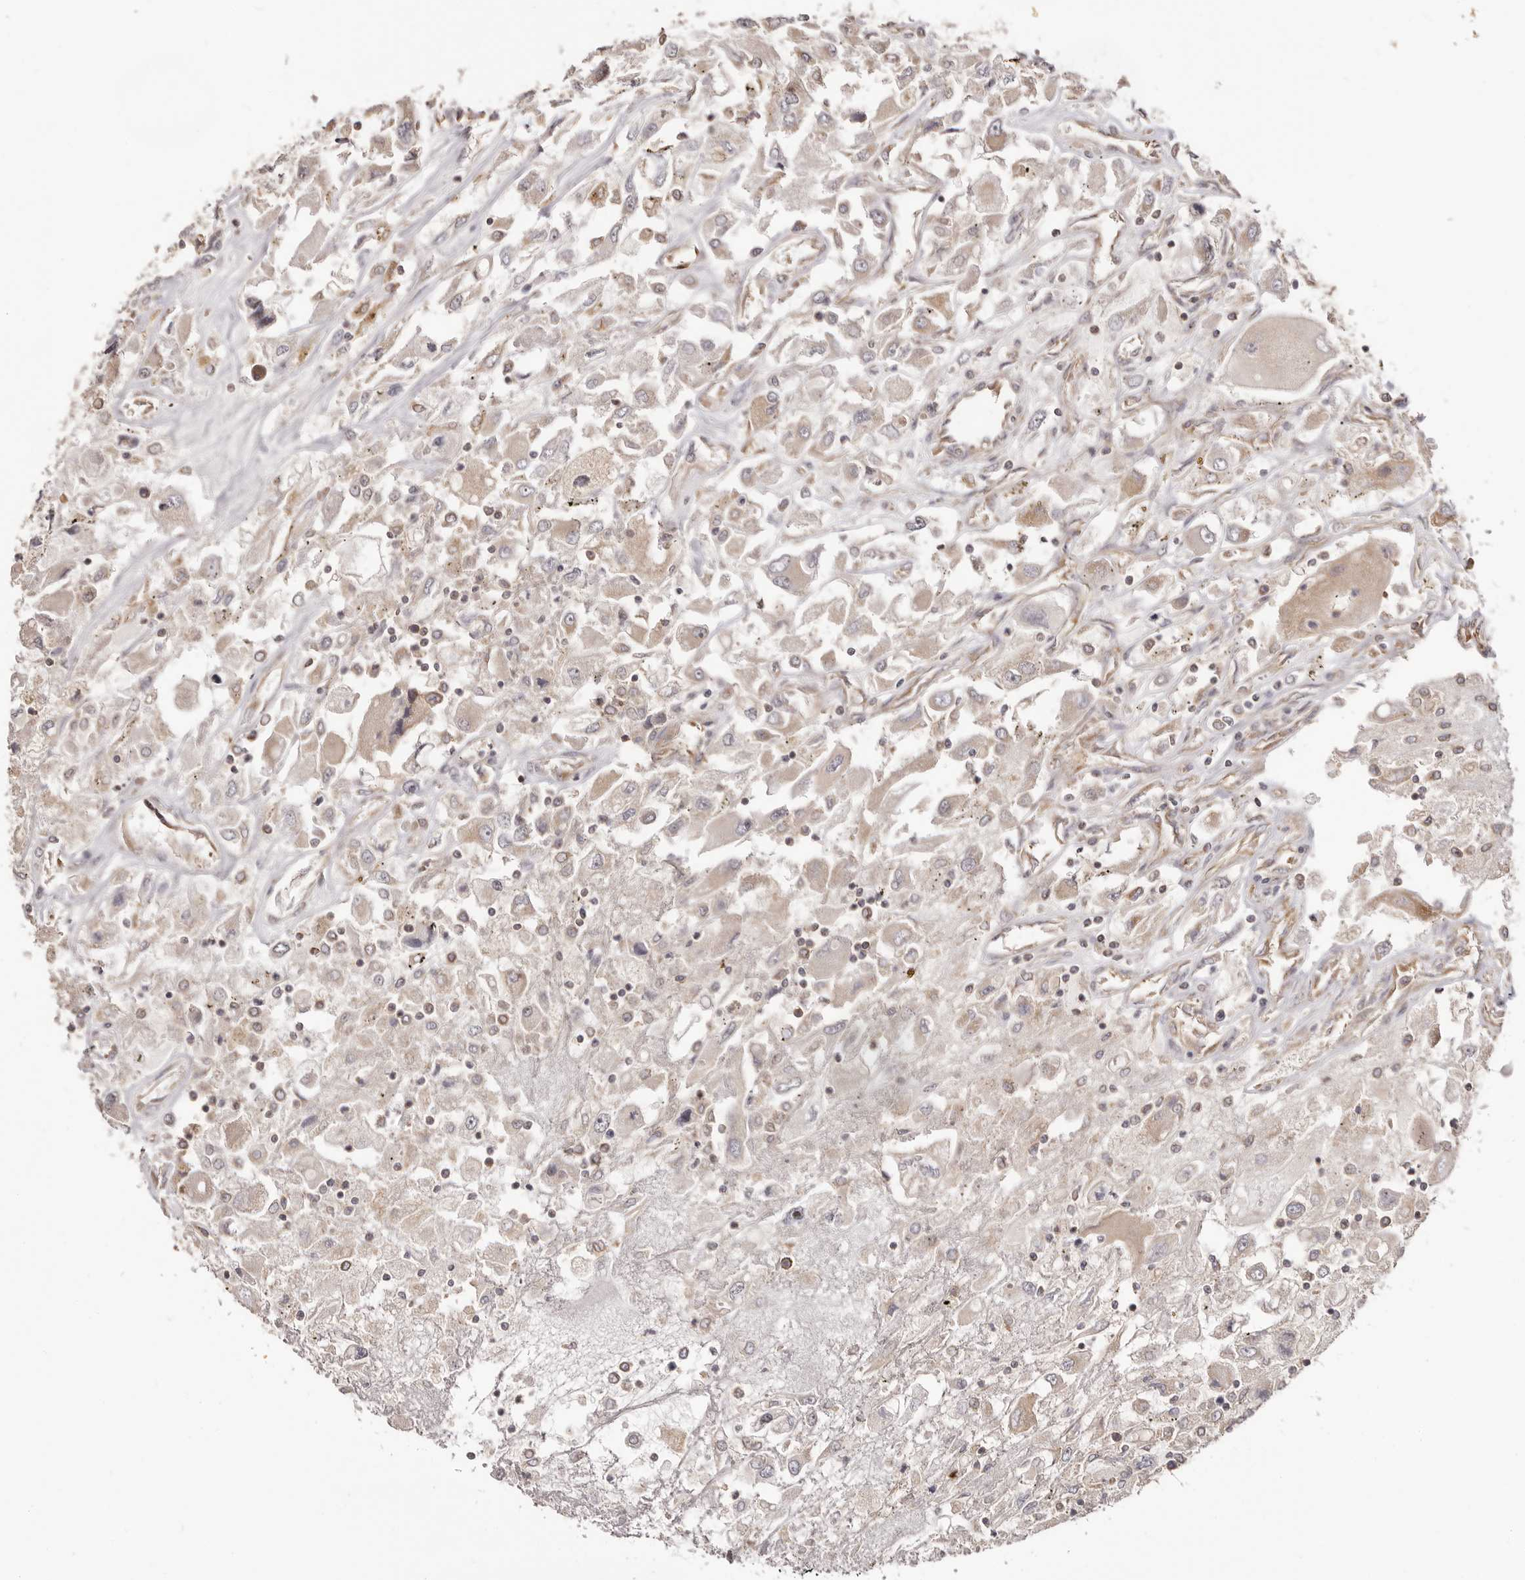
{"staining": {"intensity": "weak", "quantity": "25%-75%", "location": "cytoplasmic/membranous"}, "tissue": "renal cancer", "cell_type": "Tumor cells", "image_type": "cancer", "snomed": [{"axis": "morphology", "description": "Adenocarcinoma, NOS"}, {"axis": "topography", "description": "Kidney"}], "caption": "There is low levels of weak cytoplasmic/membranous positivity in tumor cells of renal cancer, as demonstrated by immunohistochemical staining (brown color).", "gene": "EEF1E1", "patient": {"sex": "female", "age": 52}}